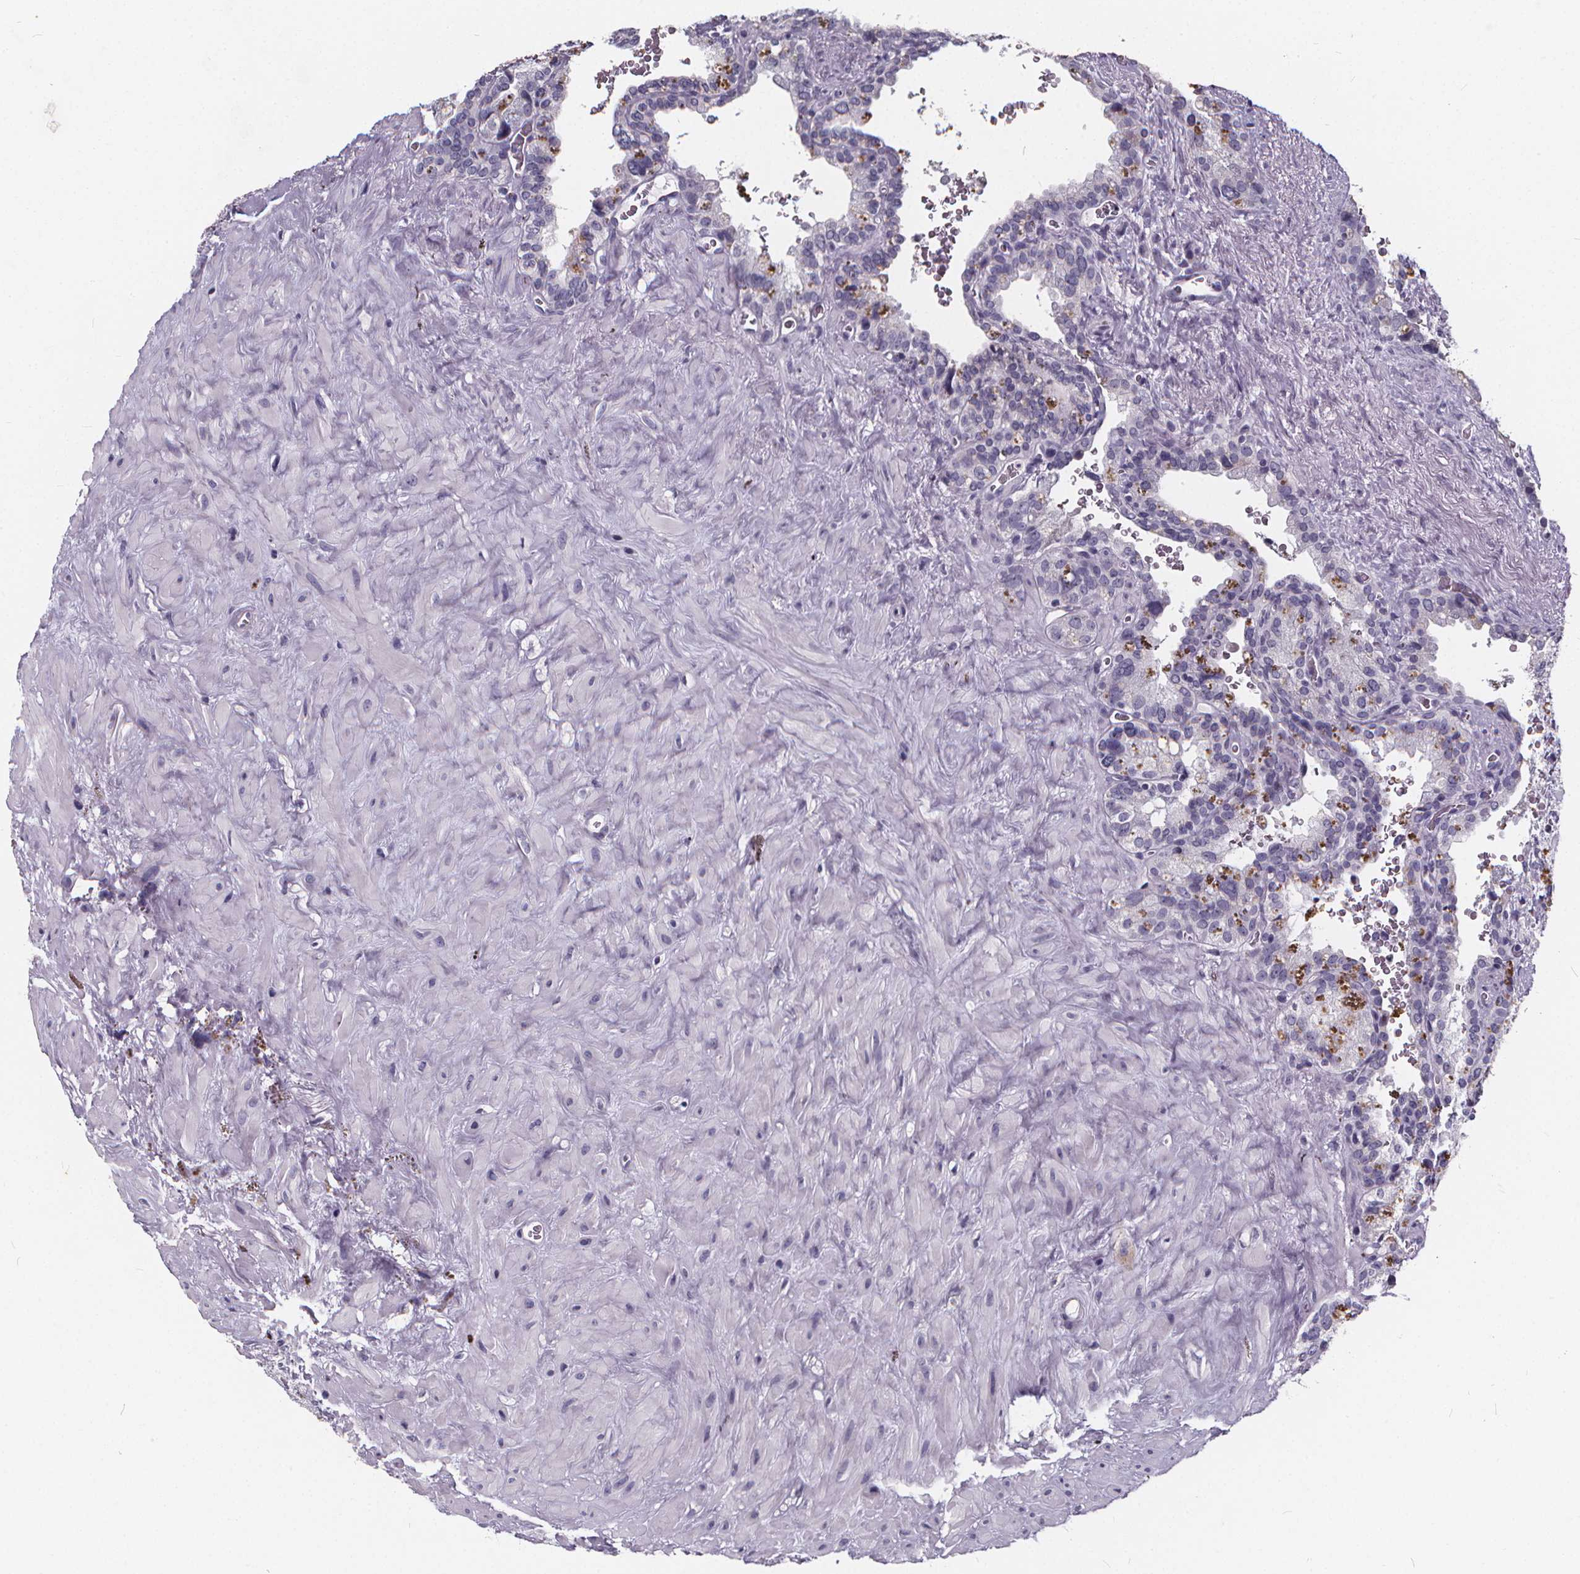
{"staining": {"intensity": "negative", "quantity": "none", "location": "none"}, "tissue": "seminal vesicle", "cell_type": "Glandular cells", "image_type": "normal", "snomed": [{"axis": "morphology", "description": "Normal tissue, NOS"}, {"axis": "topography", "description": "Prostate"}, {"axis": "topography", "description": "Seminal veicle"}], "caption": "The IHC histopathology image has no significant expression in glandular cells of seminal vesicle.", "gene": "SPEF2", "patient": {"sex": "male", "age": 71}}